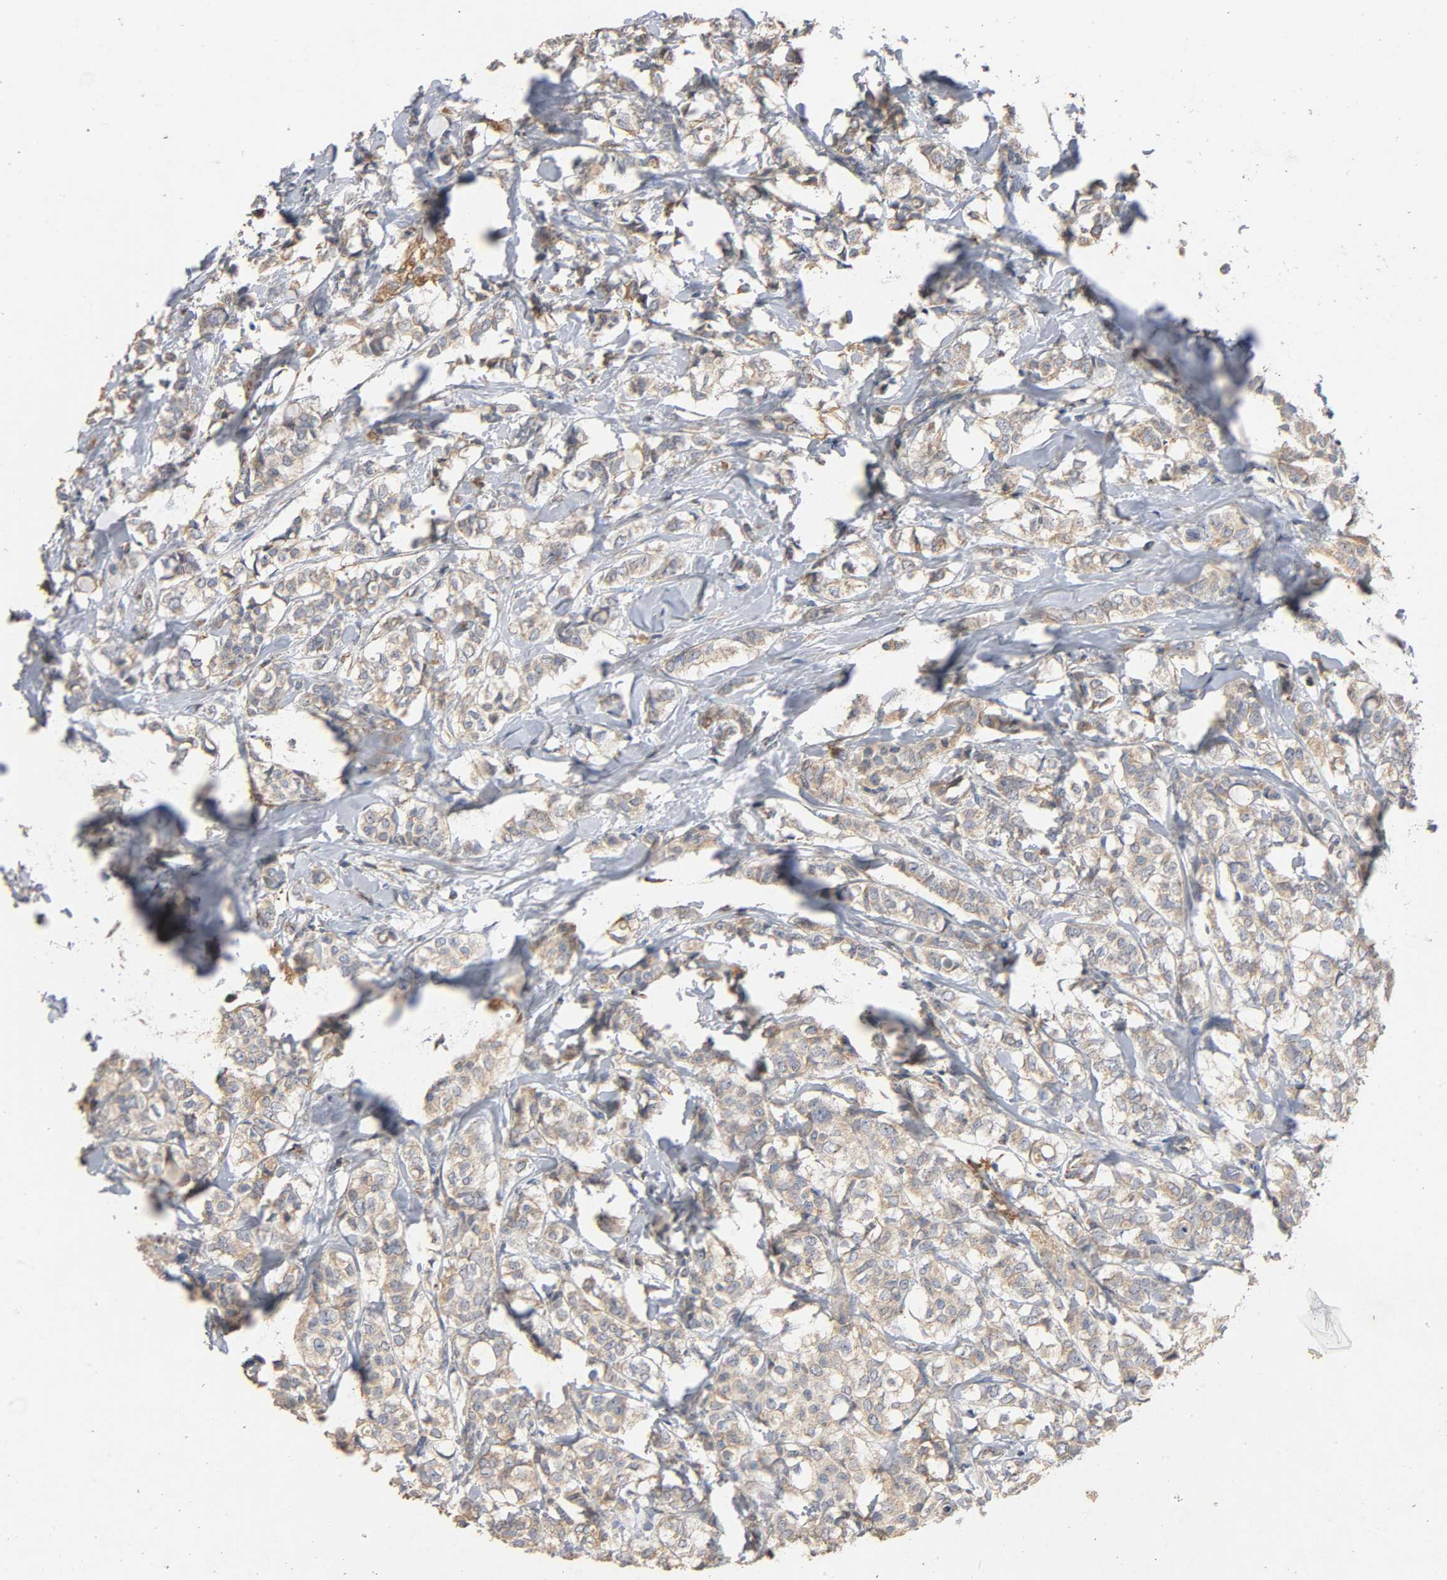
{"staining": {"intensity": "weak", "quantity": ">75%", "location": "cytoplasmic/membranous"}, "tissue": "breast cancer", "cell_type": "Tumor cells", "image_type": "cancer", "snomed": [{"axis": "morphology", "description": "Lobular carcinoma"}, {"axis": "topography", "description": "Breast"}], "caption": "Breast cancer was stained to show a protein in brown. There is low levels of weak cytoplasmic/membranous staining in about >75% of tumor cells.", "gene": "NDUFS3", "patient": {"sex": "female", "age": 60}}